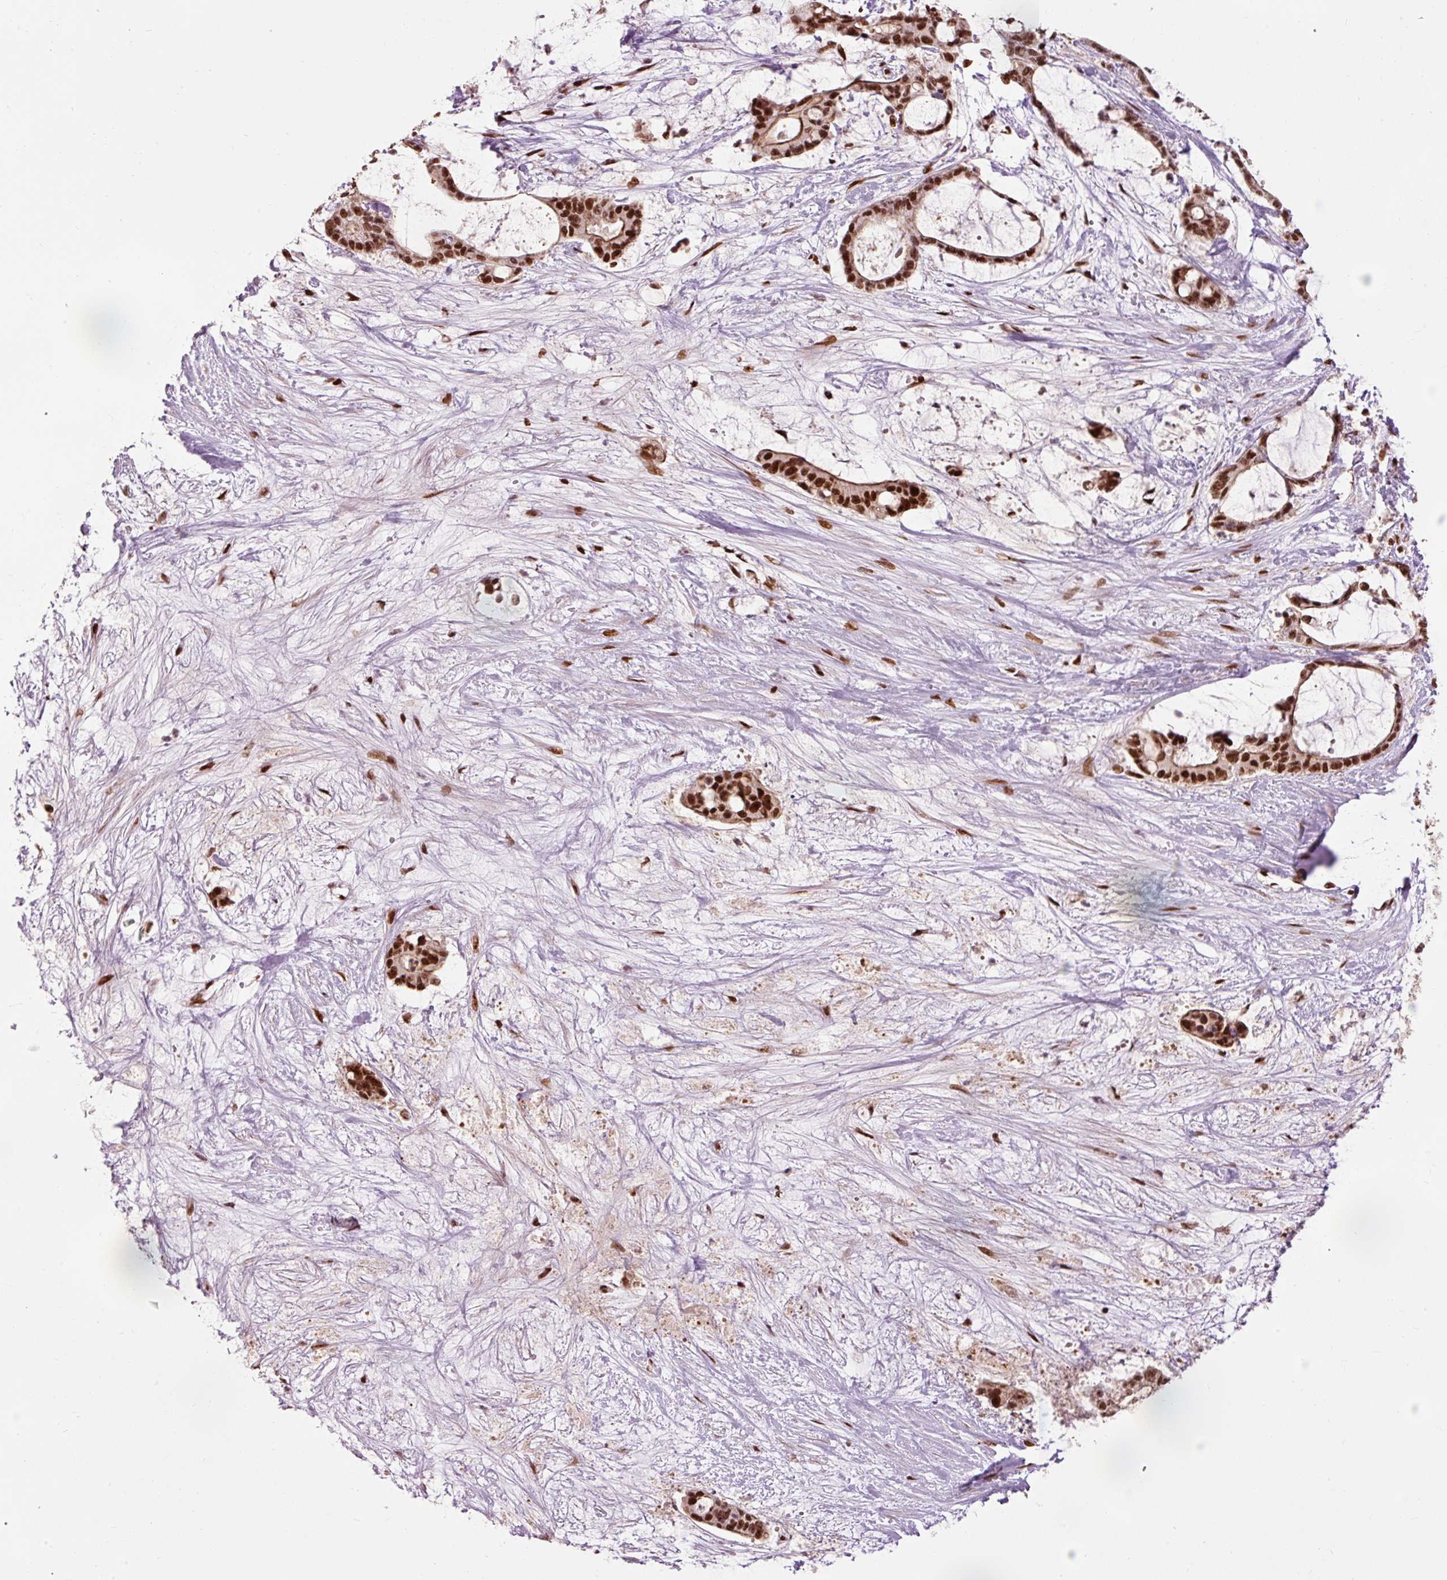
{"staining": {"intensity": "strong", "quantity": ">75%", "location": "cytoplasmic/membranous,nuclear"}, "tissue": "liver cancer", "cell_type": "Tumor cells", "image_type": "cancer", "snomed": [{"axis": "morphology", "description": "Normal tissue, NOS"}, {"axis": "morphology", "description": "Cholangiocarcinoma"}, {"axis": "topography", "description": "Liver"}, {"axis": "topography", "description": "Peripheral nerve tissue"}], "caption": "A brown stain shows strong cytoplasmic/membranous and nuclear expression of a protein in liver cholangiocarcinoma tumor cells.", "gene": "ZBTB44", "patient": {"sex": "female", "age": 73}}